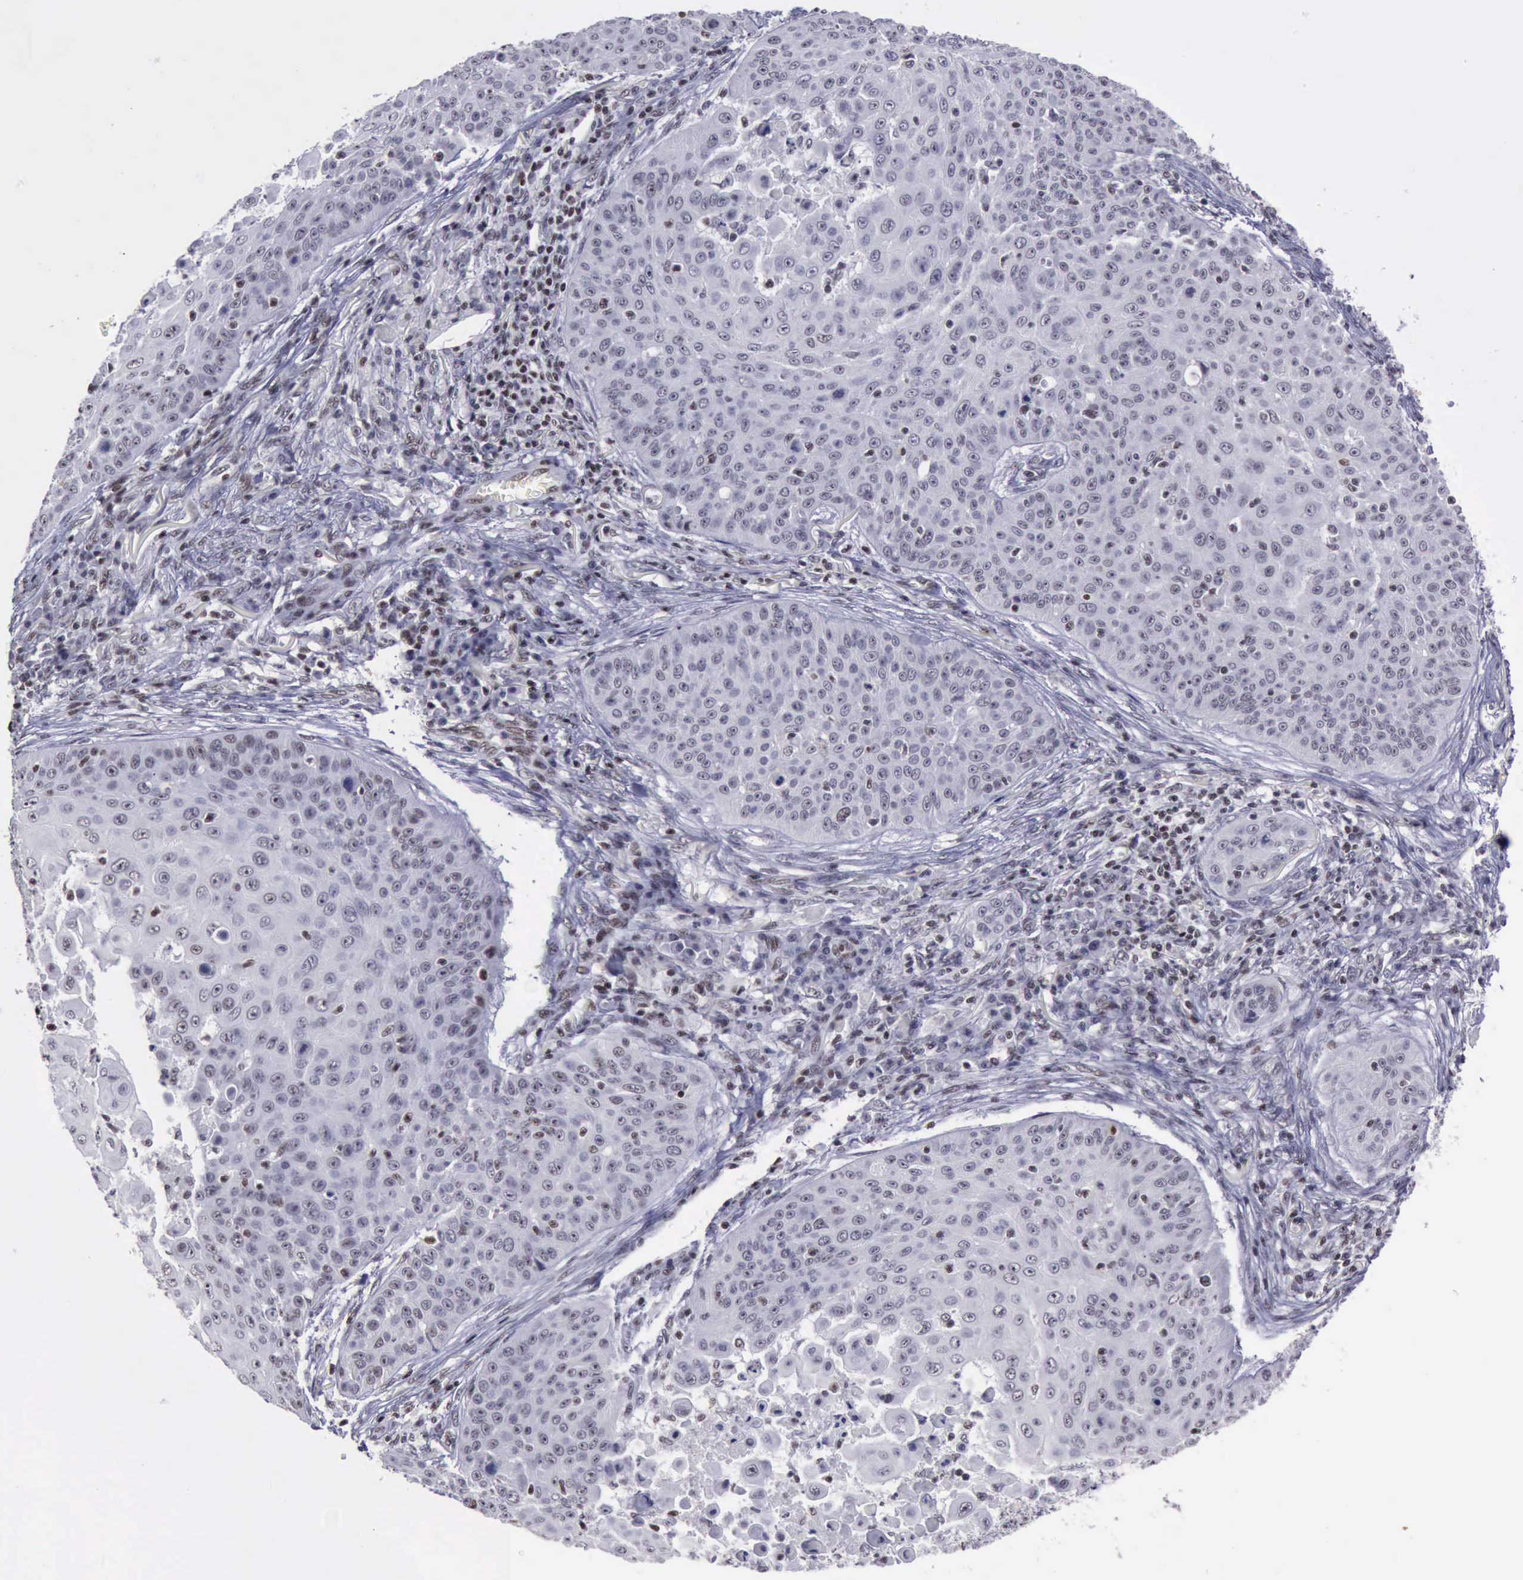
{"staining": {"intensity": "negative", "quantity": "none", "location": "none"}, "tissue": "skin cancer", "cell_type": "Tumor cells", "image_type": "cancer", "snomed": [{"axis": "morphology", "description": "Squamous cell carcinoma, NOS"}, {"axis": "topography", "description": "Skin"}], "caption": "IHC of human skin cancer (squamous cell carcinoma) demonstrates no positivity in tumor cells. Nuclei are stained in blue.", "gene": "YY1", "patient": {"sex": "male", "age": 82}}